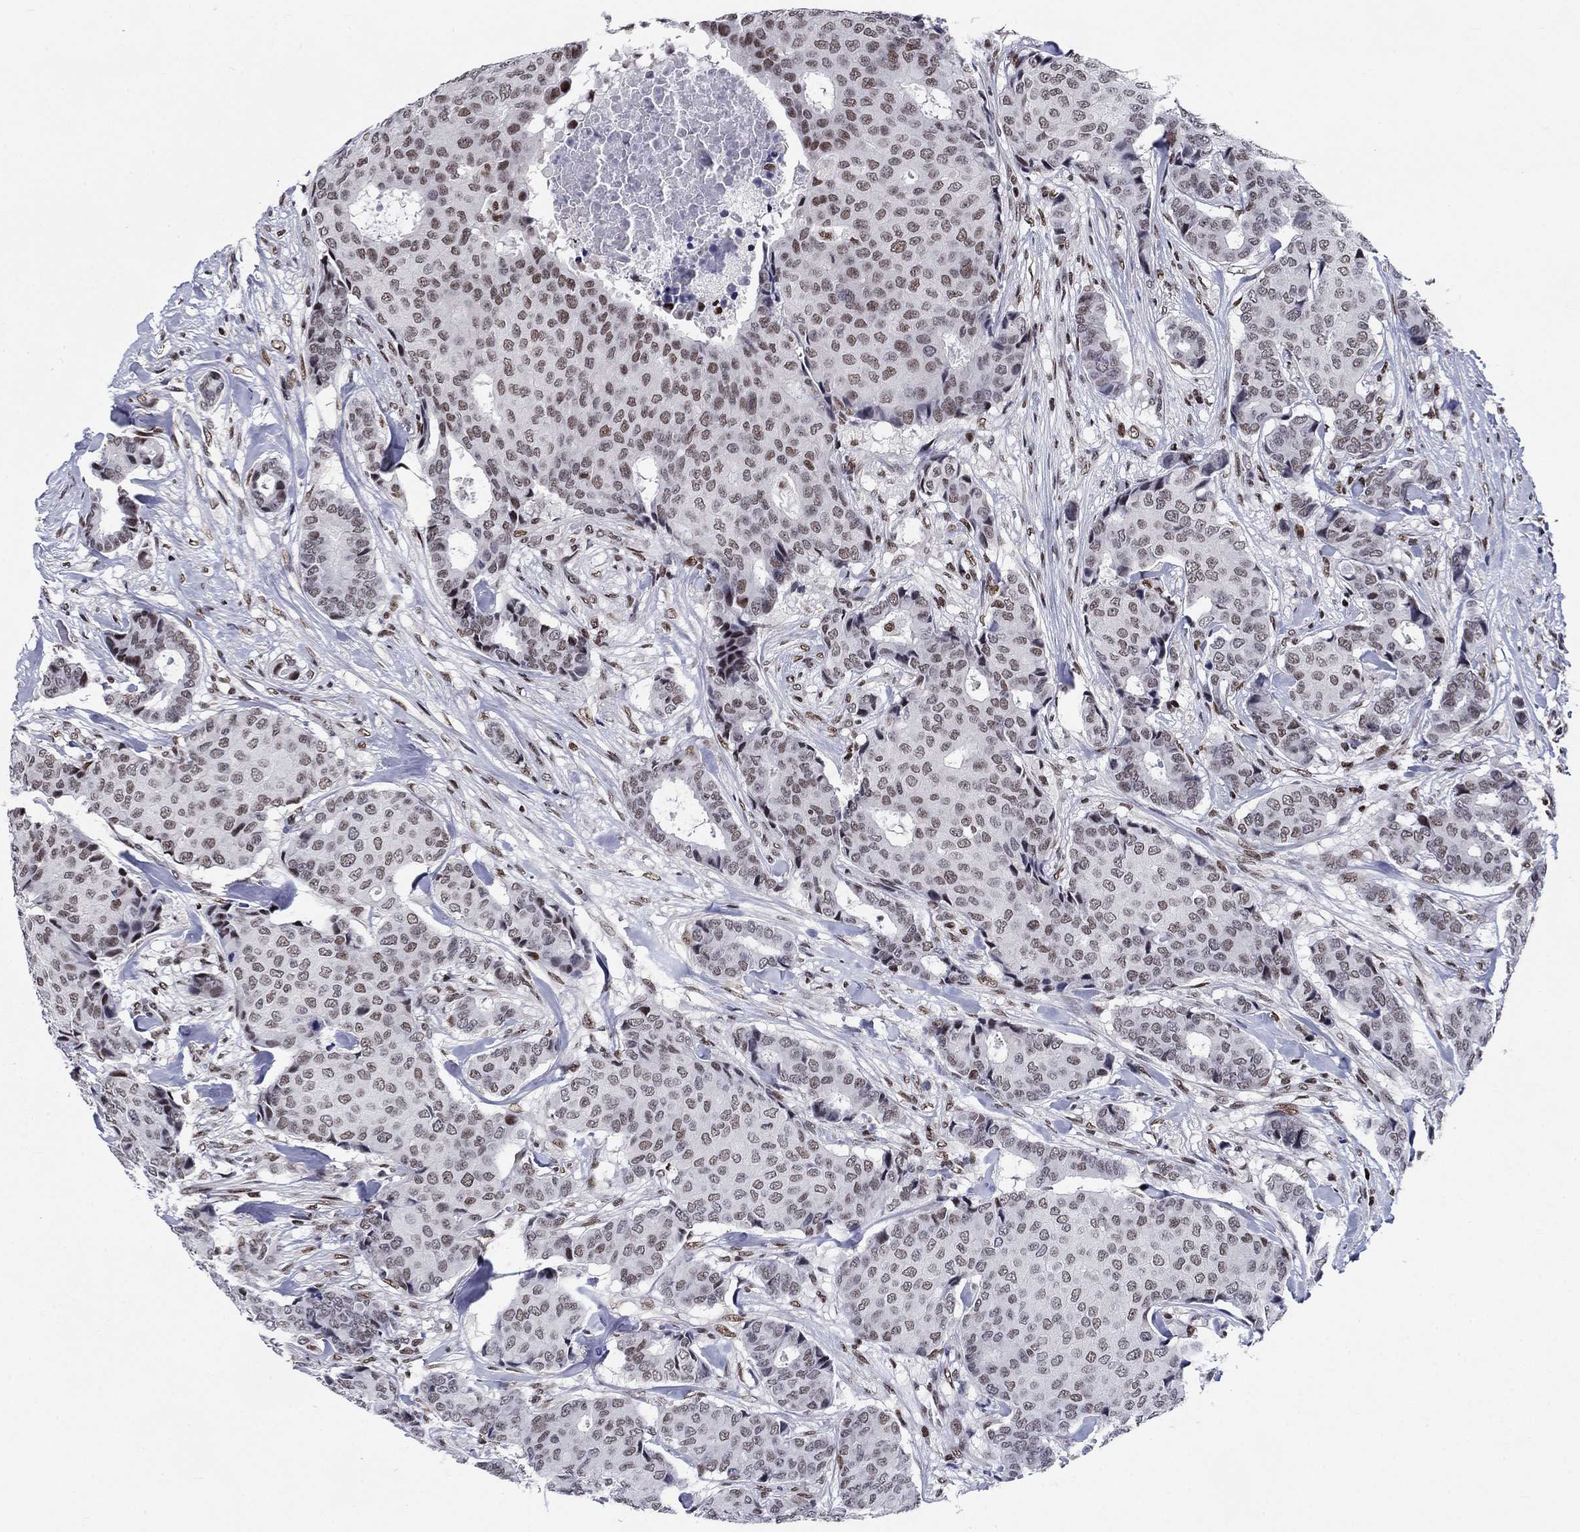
{"staining": {"intensity": "moderate", "quantity": "<25%", "location": "nuclear"}, "tissue": "breast cancer", "cell_type": "Tumor cells", "image_type": "cancer", "snomed": [{"axis": "morphology", "description": "Duct carcinoma"}, {"axis": "topography", "description": "Breast"}], "caption": "IHC image of neoplastic tissue: breast cancer stained using immunohistochemistry demonstrates low levels of moderate protein expression localized specifically in the nuclear of tumor cells, appearing as a nuclear brown color.", "gene": "RPRD1B", "patient": {"sex": "female", "age": 75}}